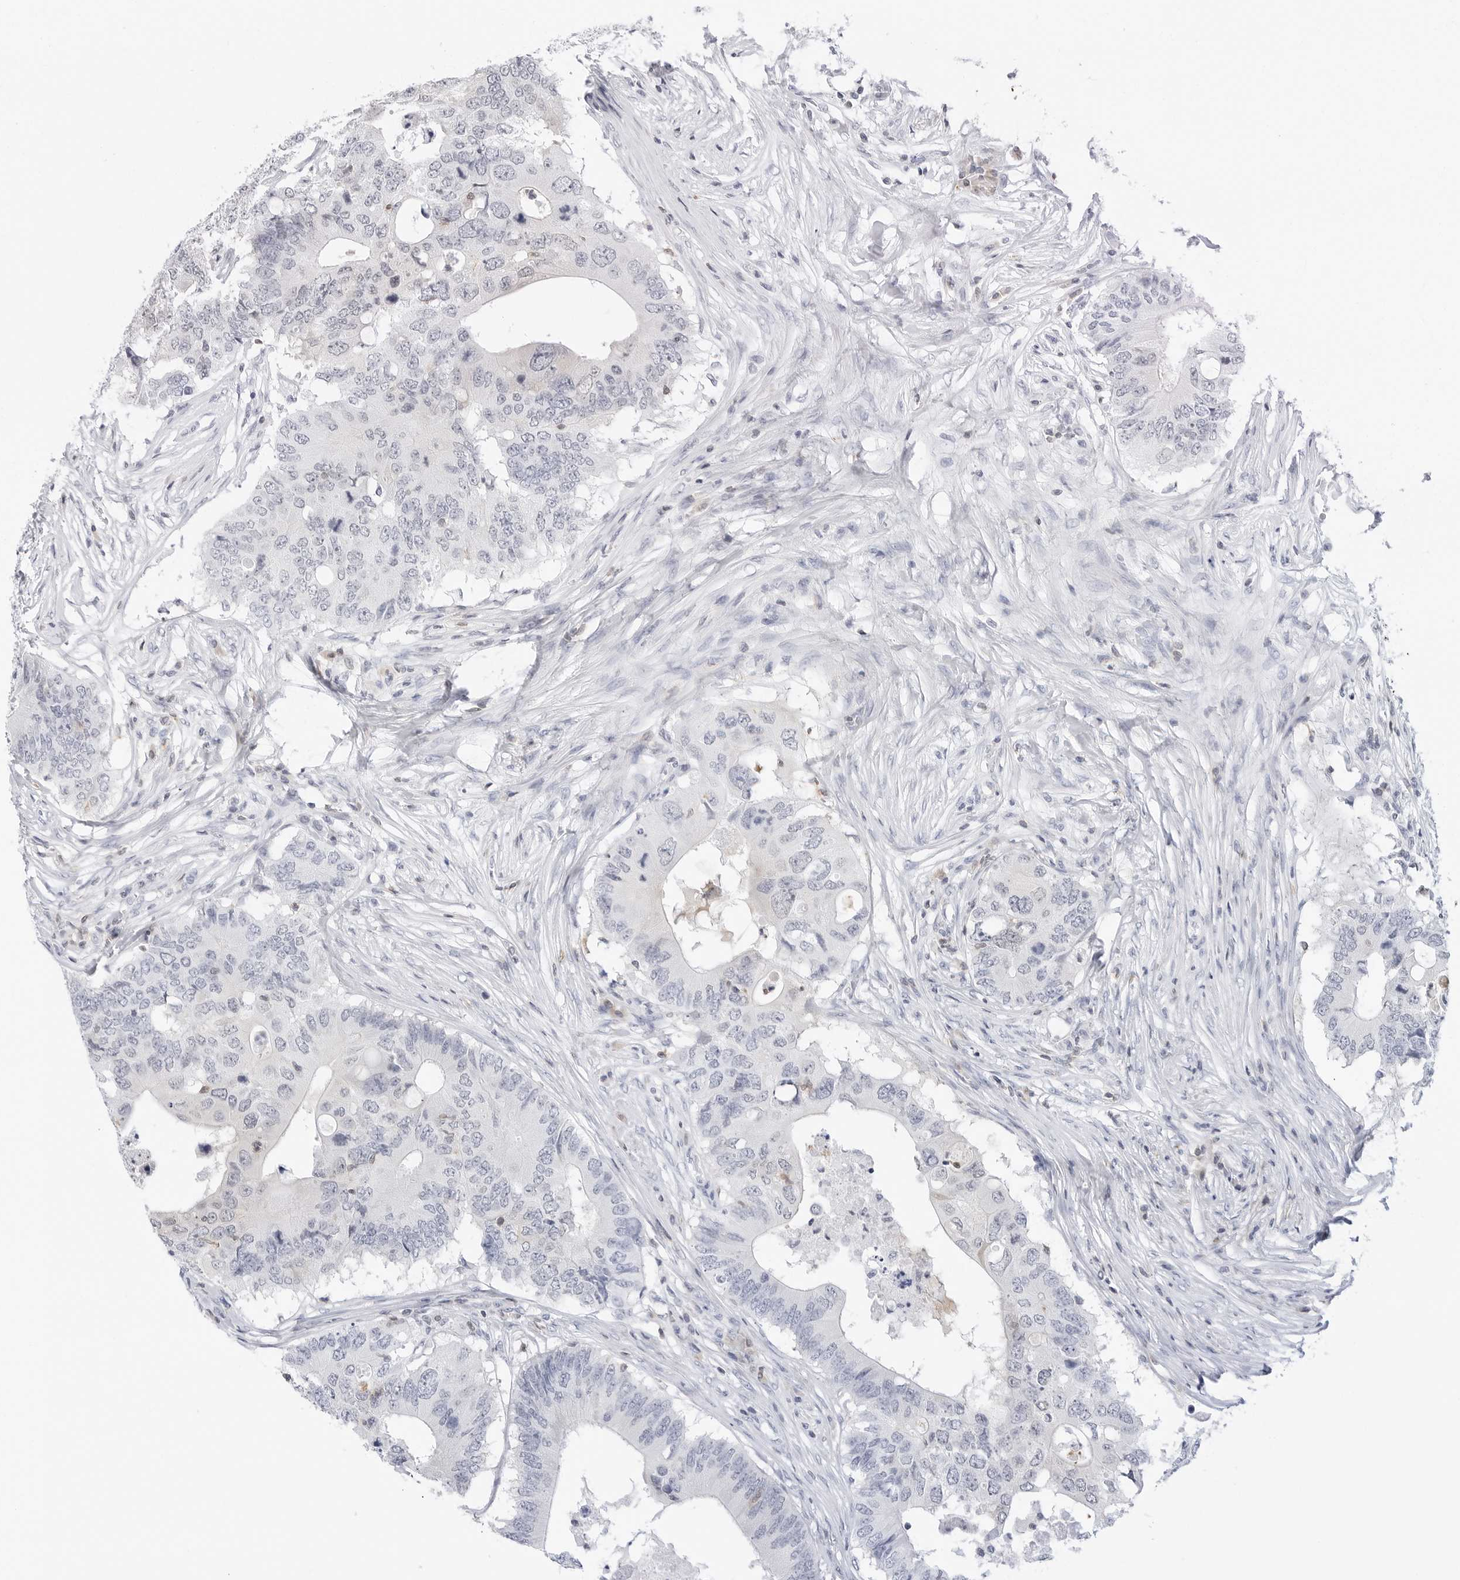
{"staining": {"intensity": "negative", "quantity": "none", "location": "none"}, "tissue": "colorectal cancer", "cell_type": "Tumor cells", "image_type": "cancer", "snomed": [{"axis": "morphology", "description": "Adenocarcinoma, NOS"}, {"axis": "topography", "description": "Colon"}], "caption": "Photomicrograph shows no protein positivity in tumor cells of colorectal cancer (adenocarcinoma) tissue.", "gene": "SLC9A3R1", "patient": {"sex": "male", "age": 71}}